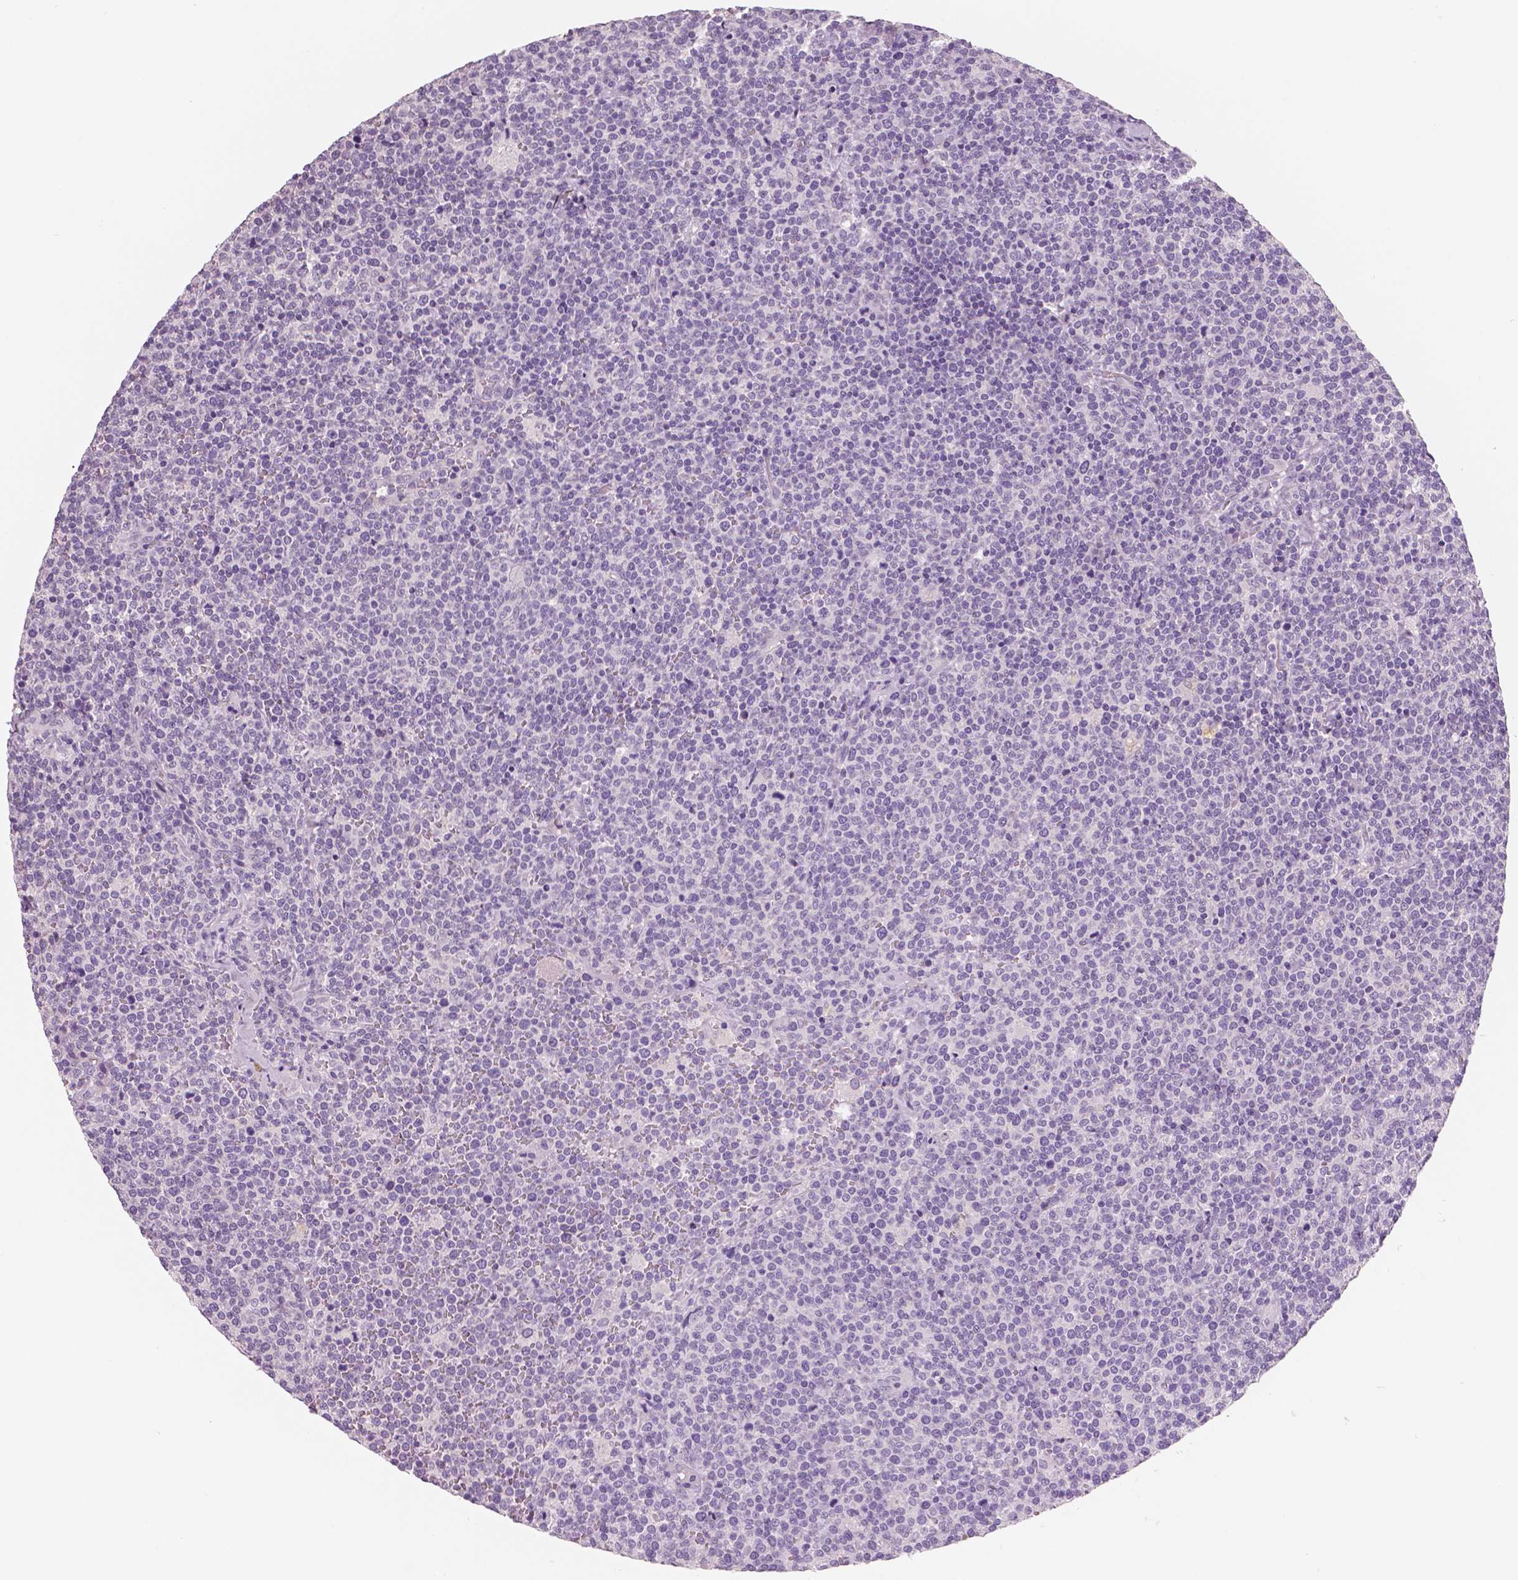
{"staining": {"intensity": "negative", "quantity": "none", "location": "none"}, "tissue": "lymphoma", "cell_type": "Tumor cells", "image_type": "cancer", "snomed": [{"axis": "morphology", "description": "Malignant lymphoma, non-Hodgkin's type, High grade"}, {"axis": "topography", "description": "Lymph node"}], "caption": "An image of human lymphoma is negative for staining in tumor cells.", "gene": "NECAB2", "patient": {"sex": "male", "age": 61}}